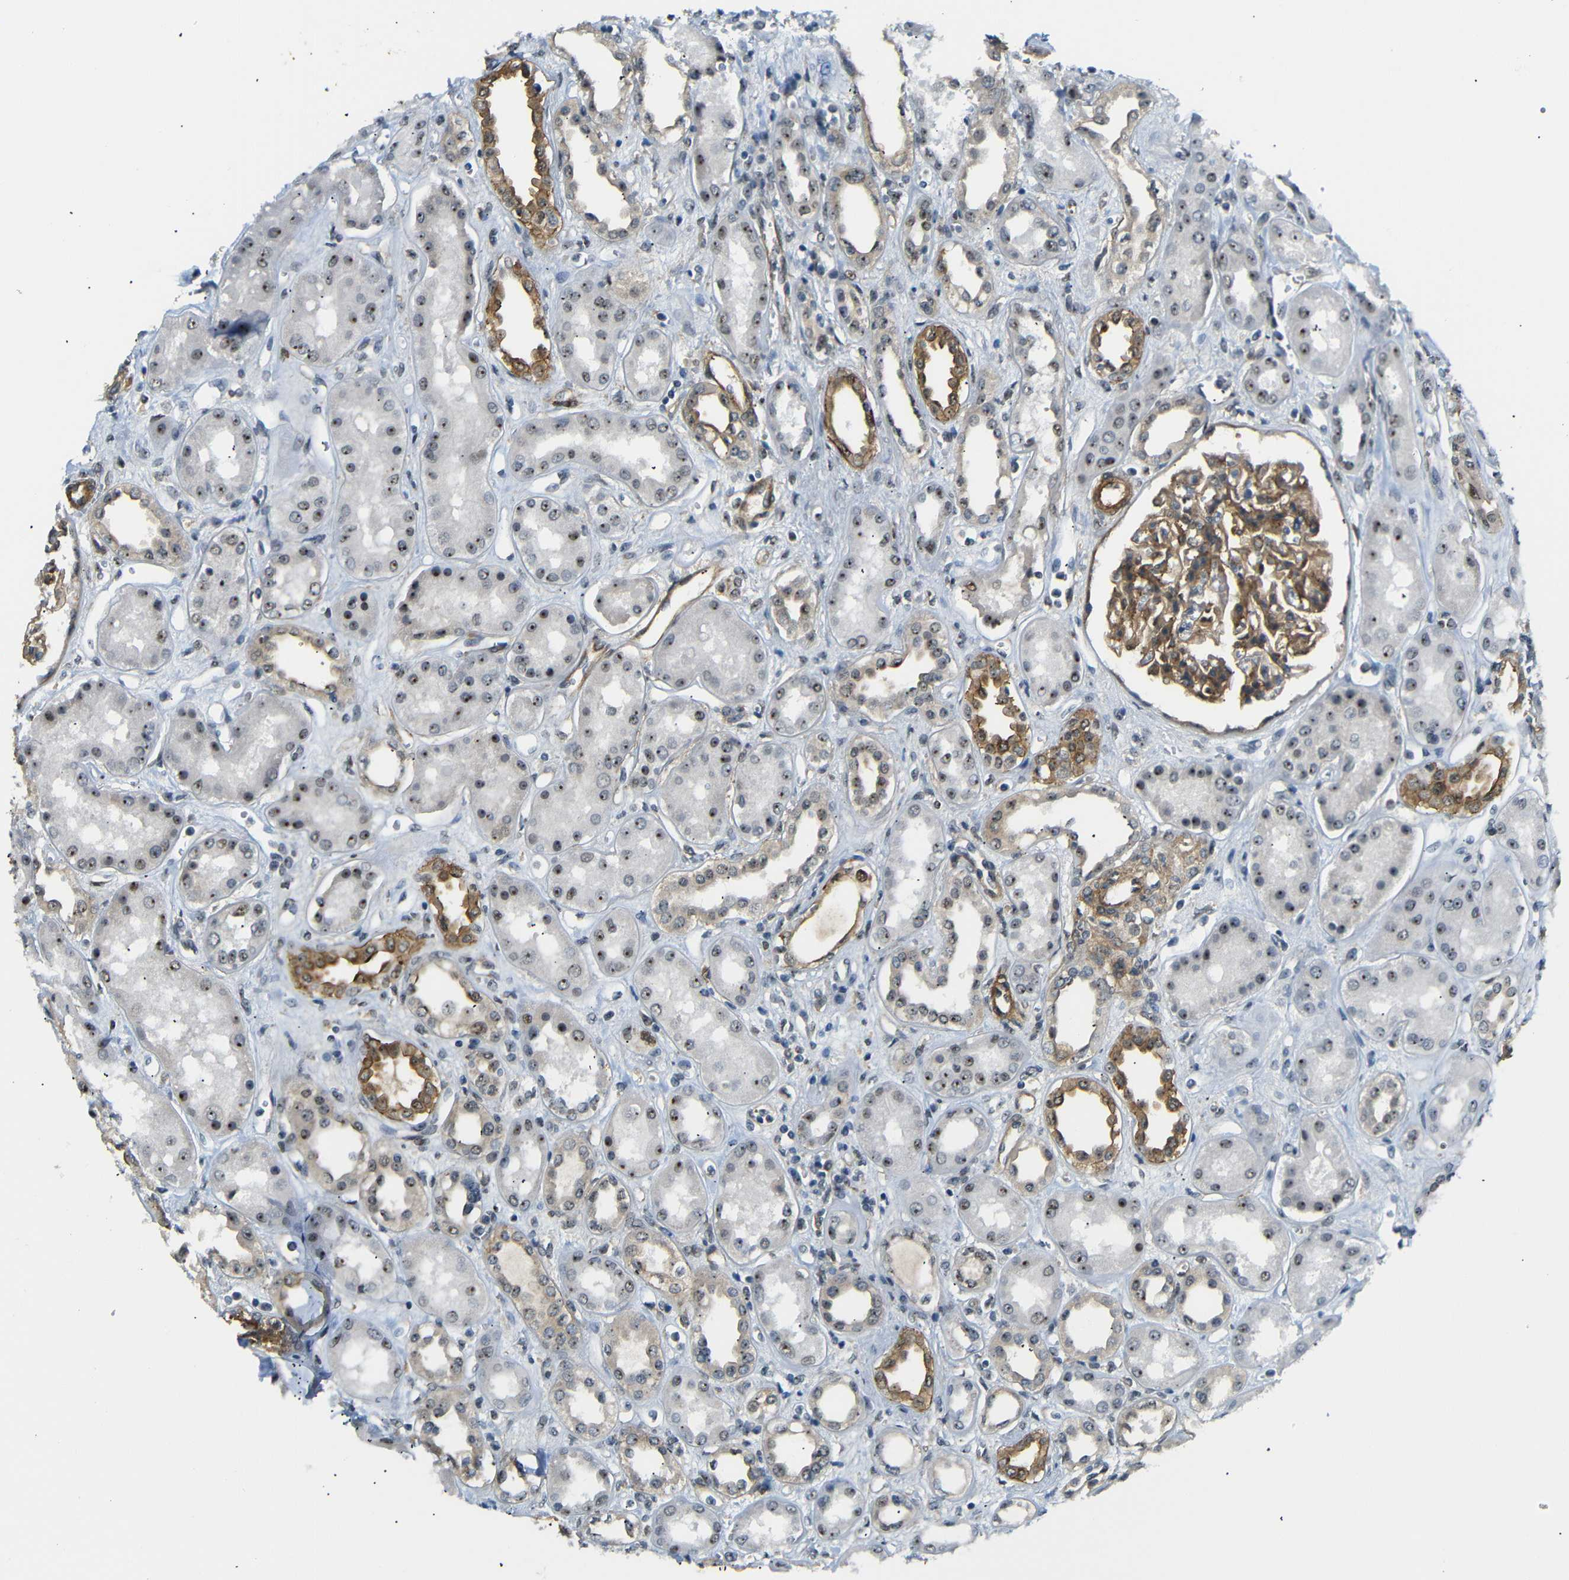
{"staining": {"intensity": "moderate", "quantity": ">75%", "location": "cytoplasmic/membranous"}, "tissue": "kidney", "cell_type": "Cells in glomeruli", "image_type": "normal", "snomed": [{"axis": "morphology", "description": "Normal tissue, NOS"}, {"axis": "topography", "description": "Kidney"}], "caption": "Immunohistochemical staining of benign kidney exhibits >75% levels of moderate cytoplasmic/membranous protein staining in approximately >75% of cells in glomeruli.", "gene": "PARN", "patient": {"sex": "male", "age": 59}}